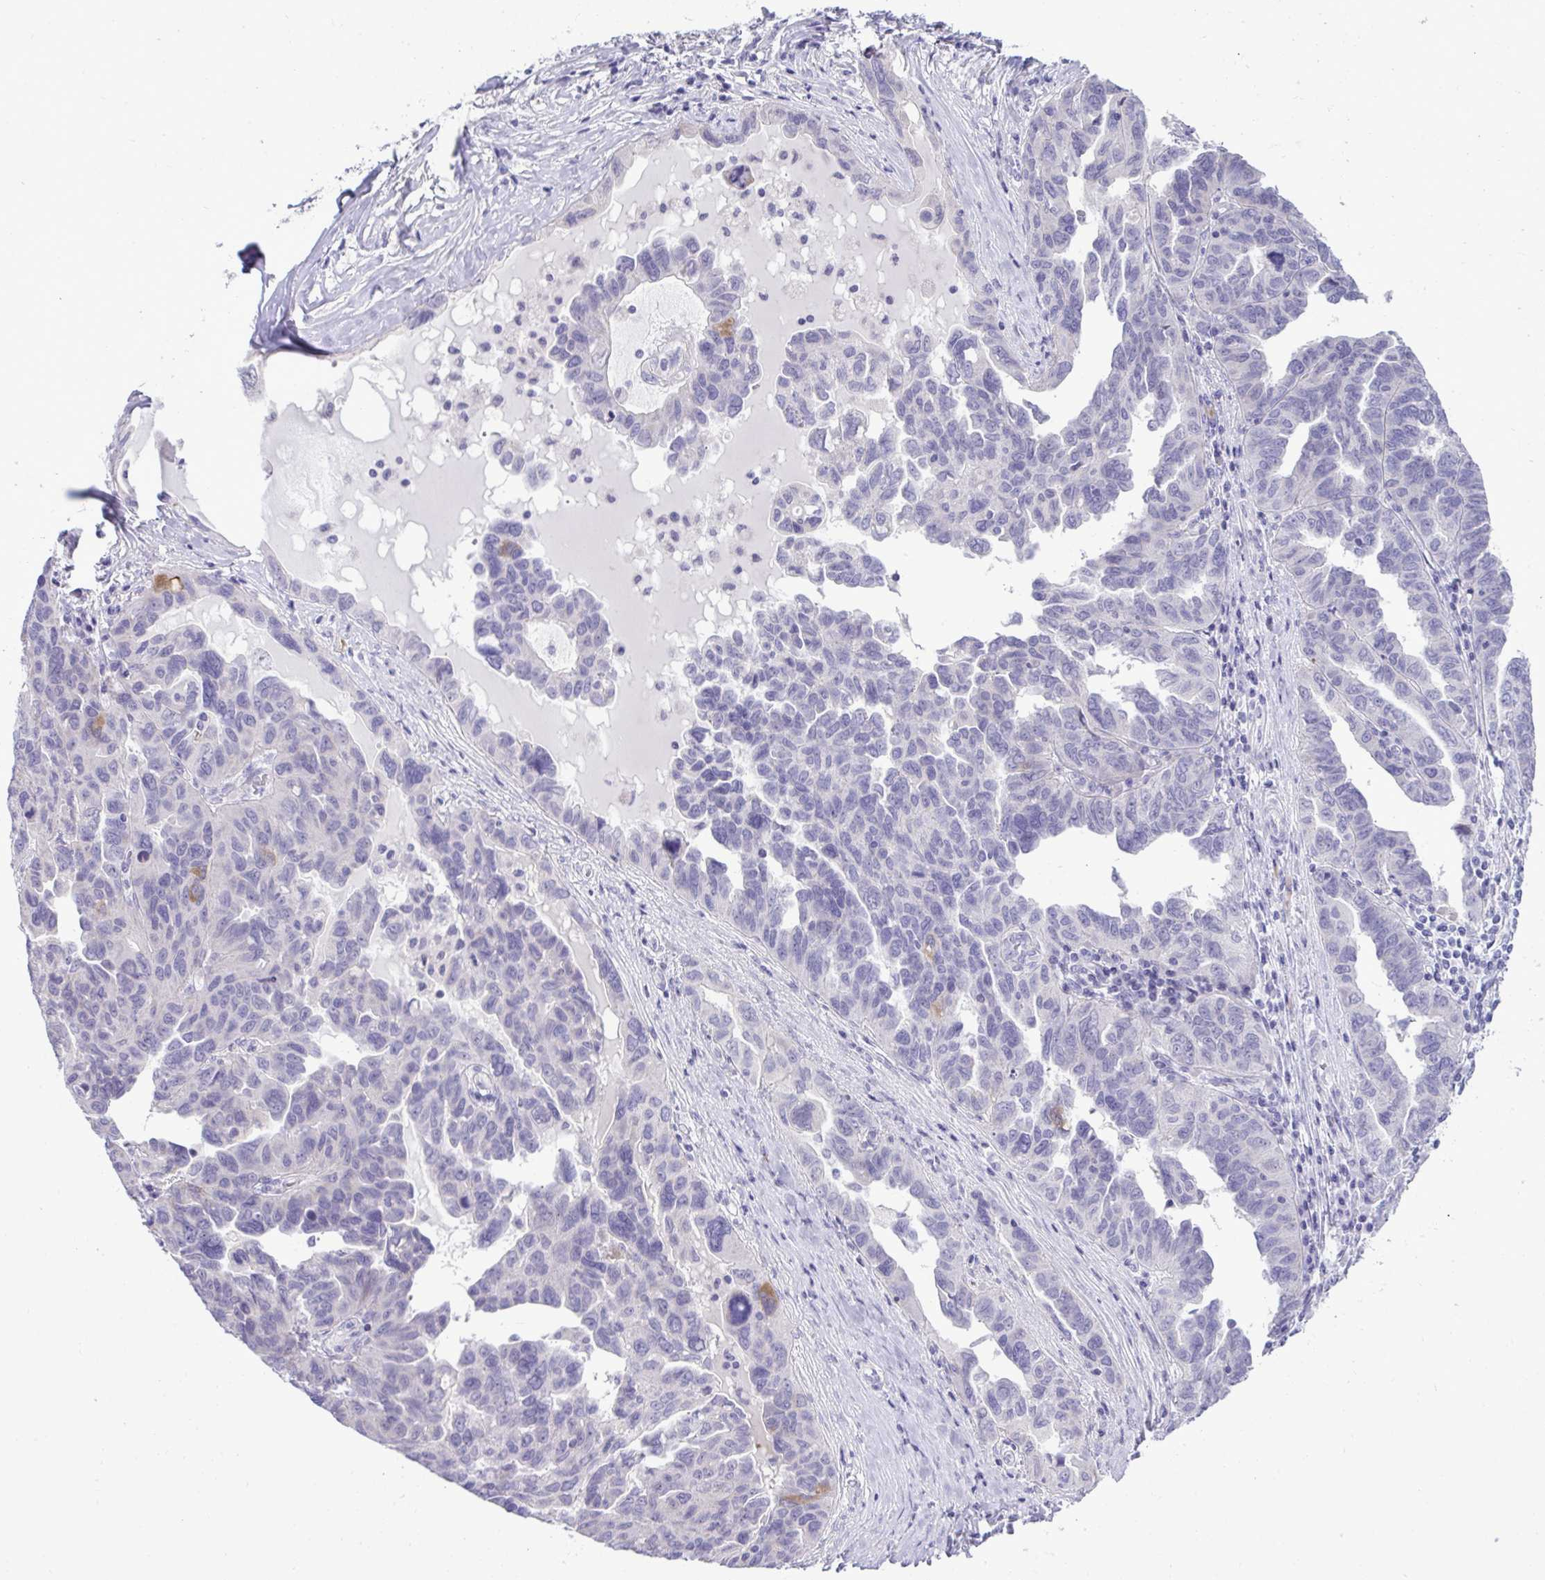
{"staining": {"intensity": "negative", "quantity": "none", "location": "none"}, "tissue": "ovarian cancer", "cell_type": "Tumor cells", "image_type": "cancer", "snomed": [{"axis": "morphology", "description": "Cystadenocarcinoma, serous, NOS"}, {"axis": "topography", "description": "Ovary"}], "caption": "High power microscopy image of an immunohistochemistry histopathology image of ovarian cancer, revealing no significant positivity in tumor cells.", "gene": "SPAG1", "patient": {"sex": "female", "age": 64}}